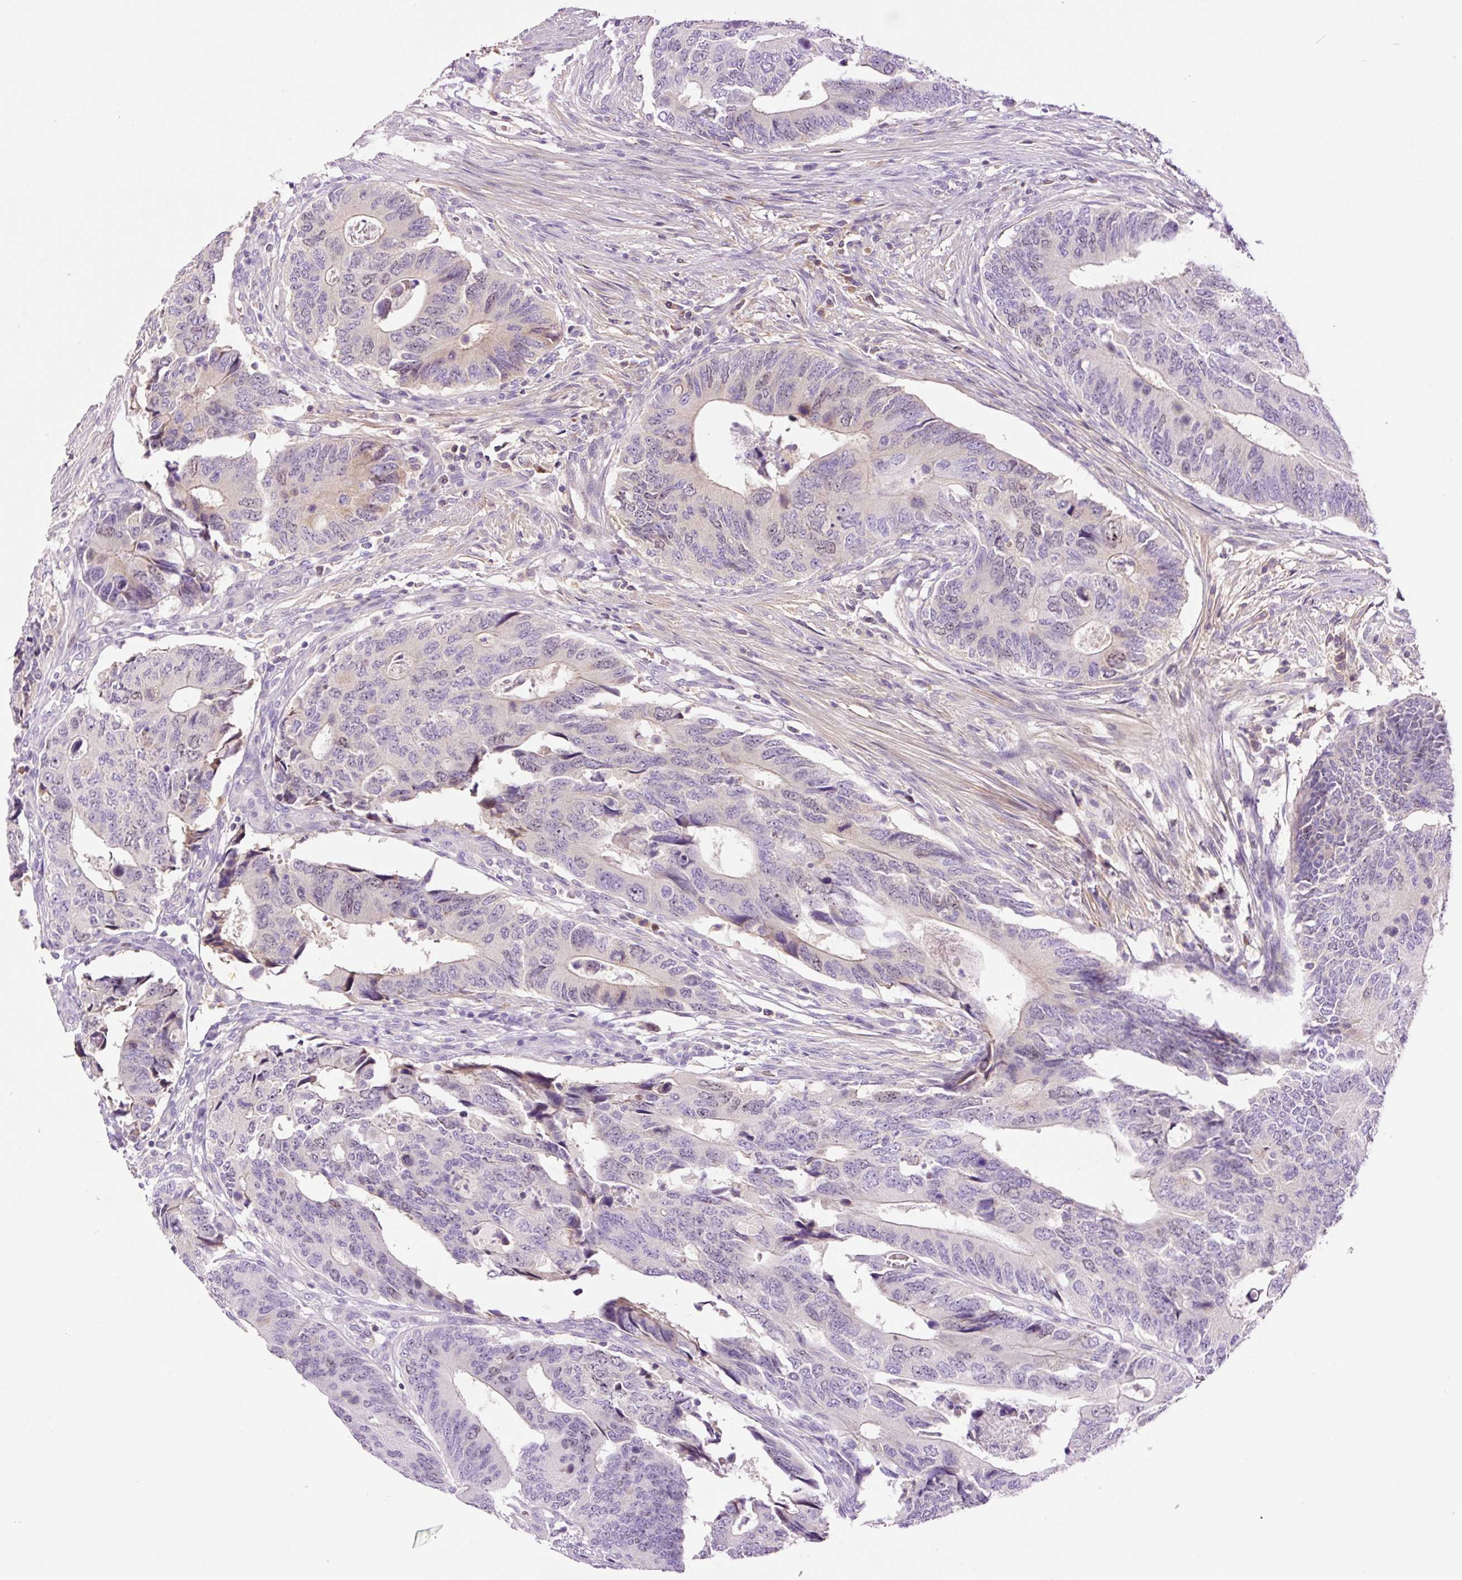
{"staining": {"intensity": "weak", "quantity": "<25%", "location": "nuclear"}, "tissue": "colorectal cancer", "cell_type": "Tumor cells", "image_type": "cancer", "snomed": [{"axis": "morphology", "description": "Adenocarcinoma, NOS"}, {"axis": "topography", "description": "Colon"}], "caption": "An image of human colorectal adenocarcinoma is negative for staining in tumor cells.", "gene": "DPPA4", "patient": {"sex": "male", "age": 87}}